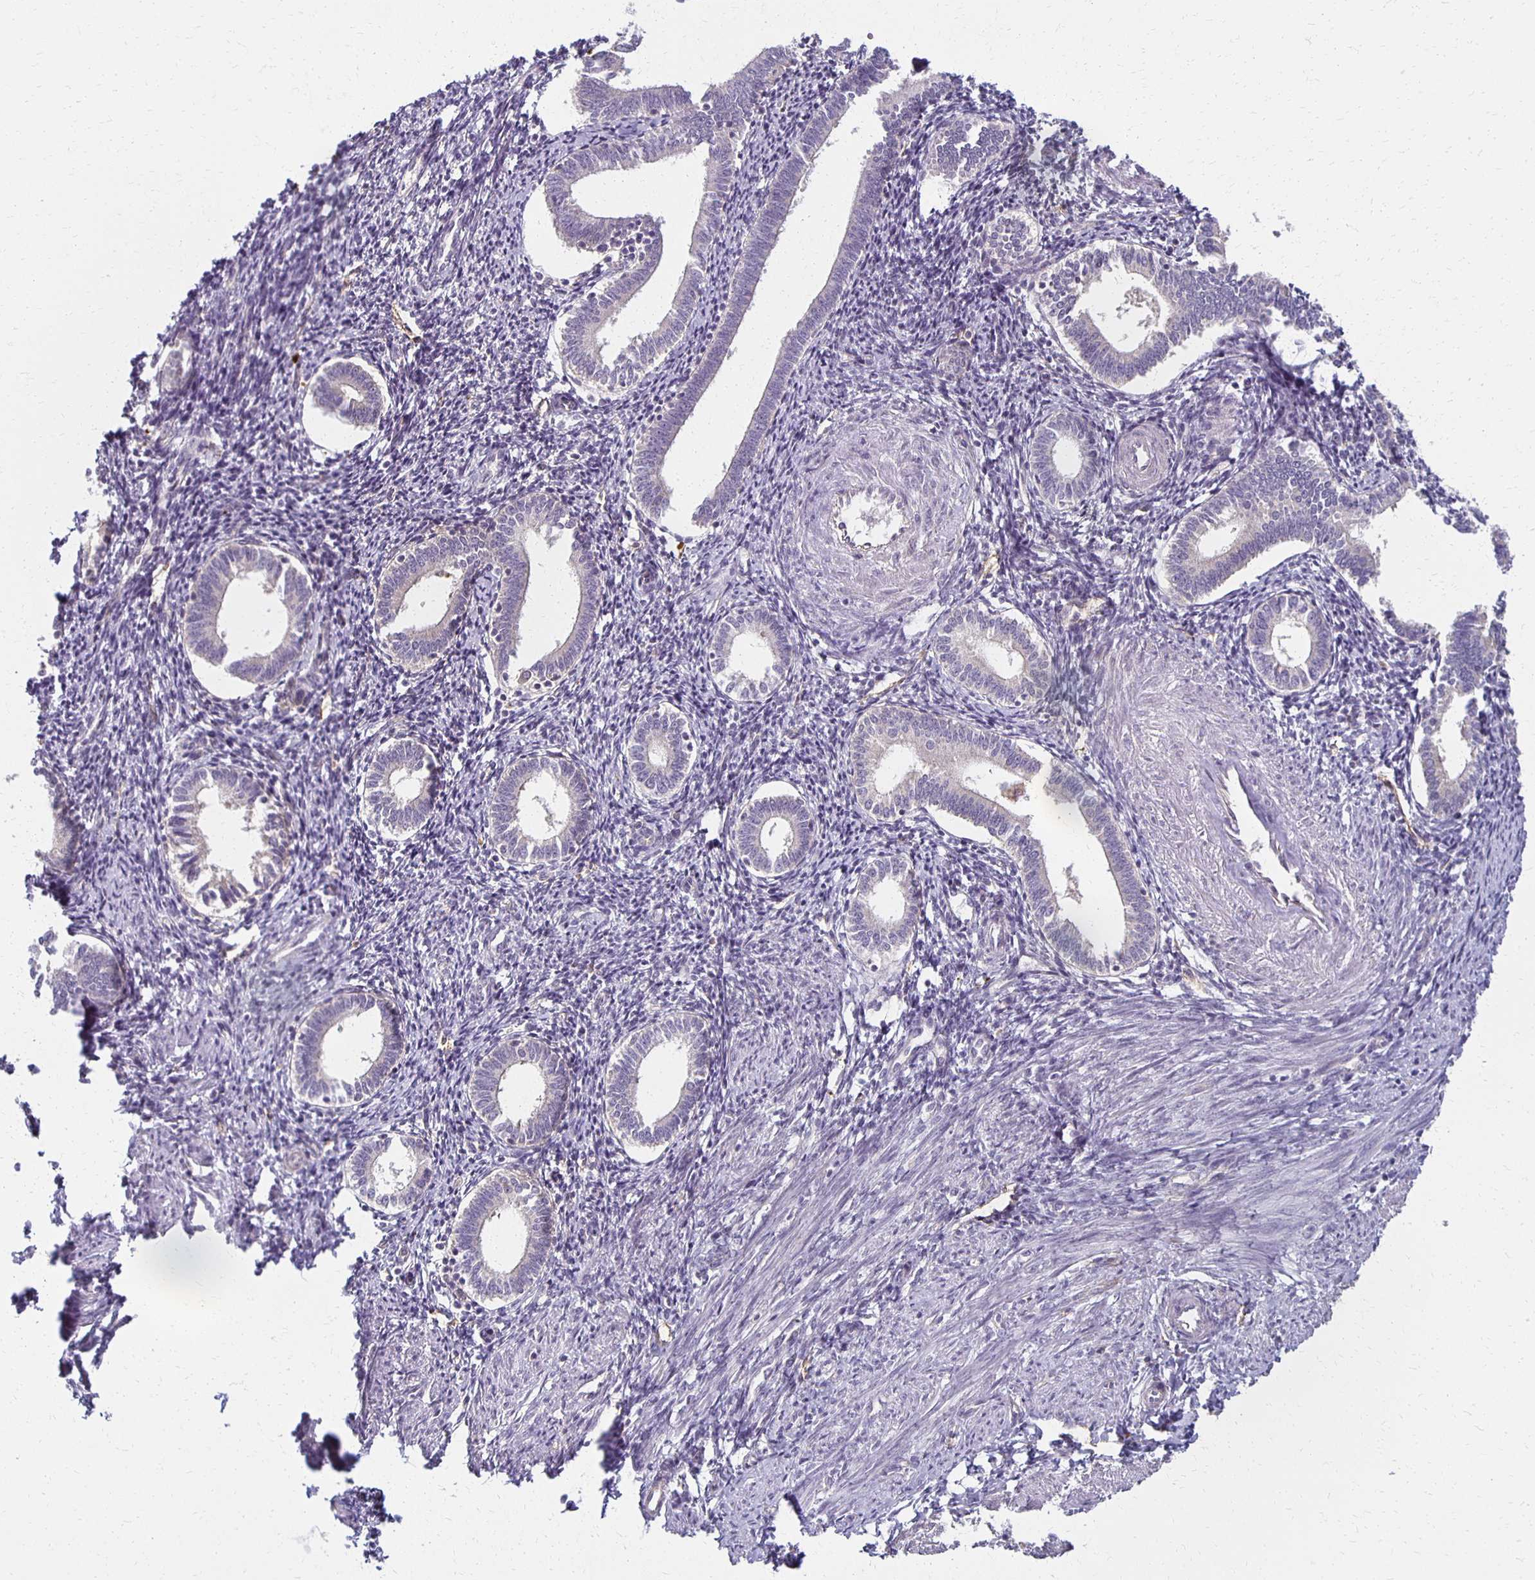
{"staining": {"intensity": "negative", "quantity": "none", "location": "none"}, "tissue": "endometrium", "cell_type": "Cells in endometrial stroma", "image_type": "normal", "snomed": [{"axis": "morphology", "description": "Normal tissue, NOS"}, {"axis": "topography", "description": "Endometrium"}], "caption": "Cells in endometrial stroma are negative for protein expression in unremarkable human endometrium.", "gene": "GPX4", "patient": {"sex": "female", "age": 41}}